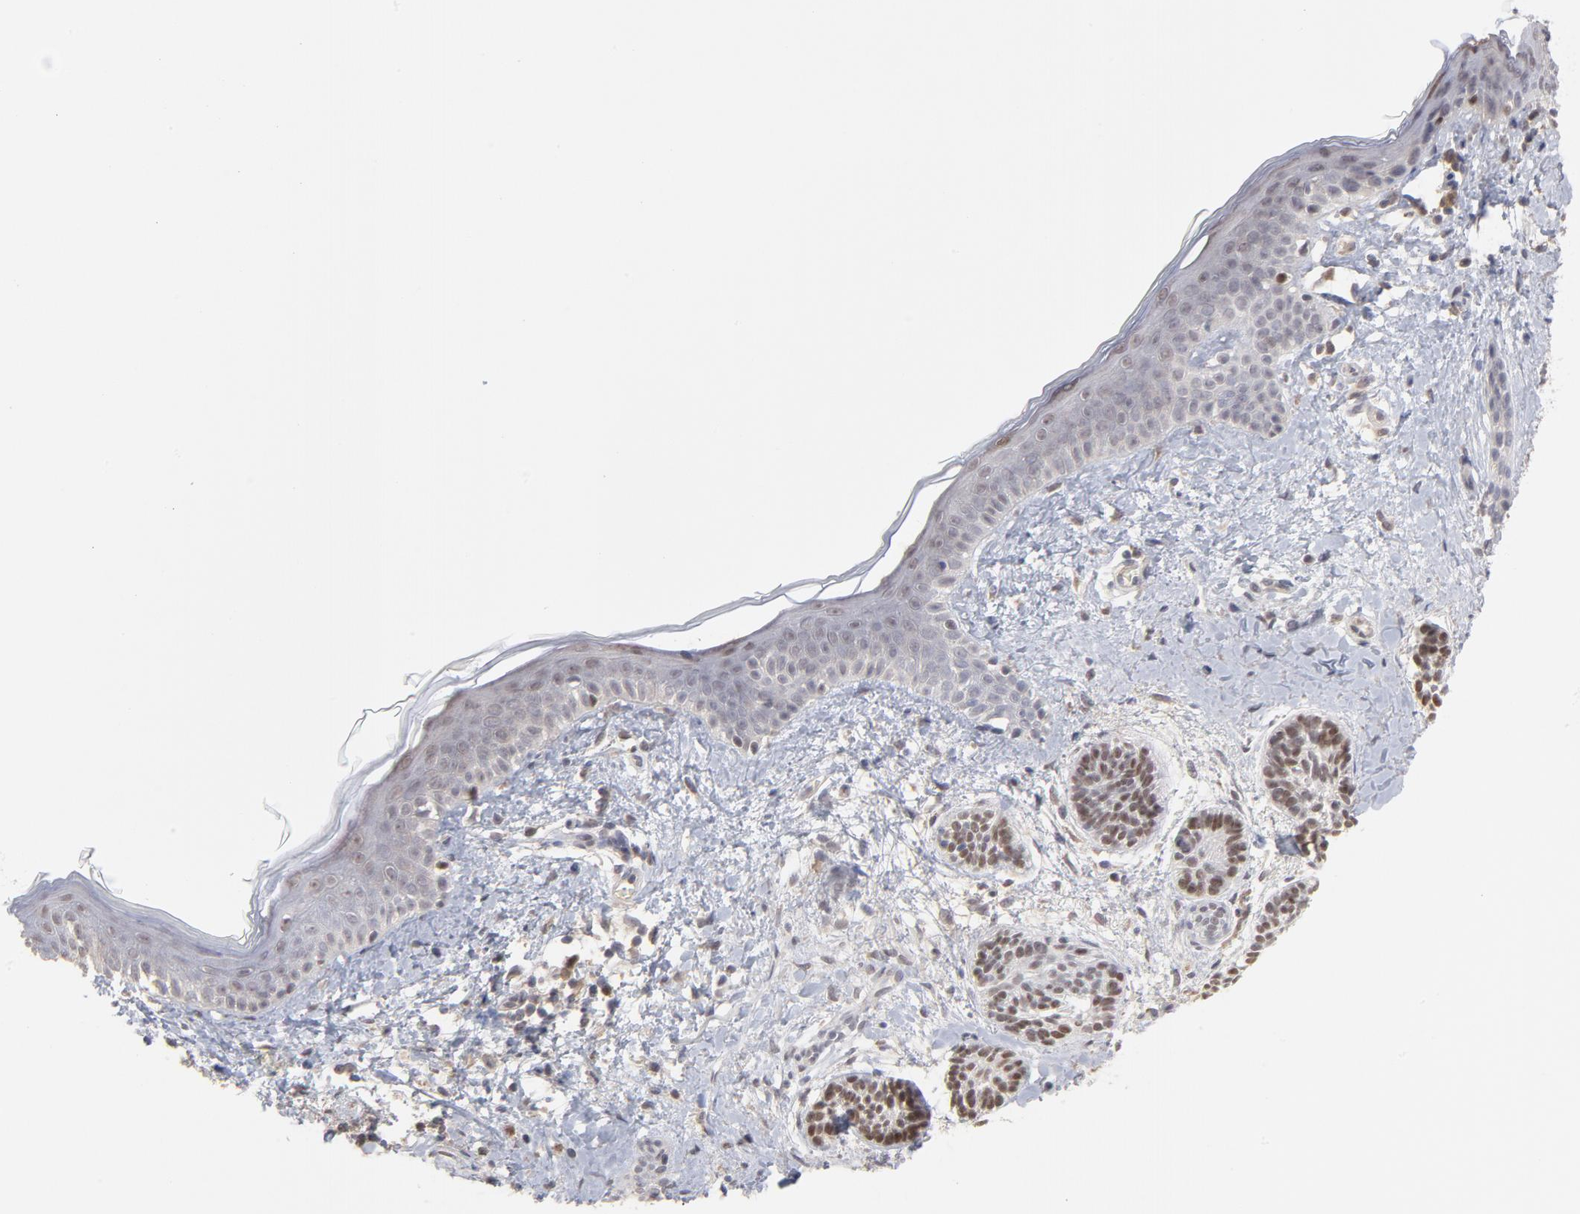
{"staining": {"intensity": "weak", "quantity": "25%-75%", "location": "nuclear"}, "tissue": "skin cancer", "cell_type": "Tumor cells", "image_type": "cancer", "snomed": [{"axis": "morphology", "description": "Normal tissue, NOS"}, {"axis": "morphology", "description": "Basal cell carcinoma"}, {"axis": "topography", "description": "Skin"}], "caption": "Skin cancer (basal cell carcinoma) stained with immunohistochemistry (IHC) exhibits weak nuclear staining in about 25%-75% of tumor cells.", "gene": "OAS1", "patient": {"sex": "male", "age": 63}}